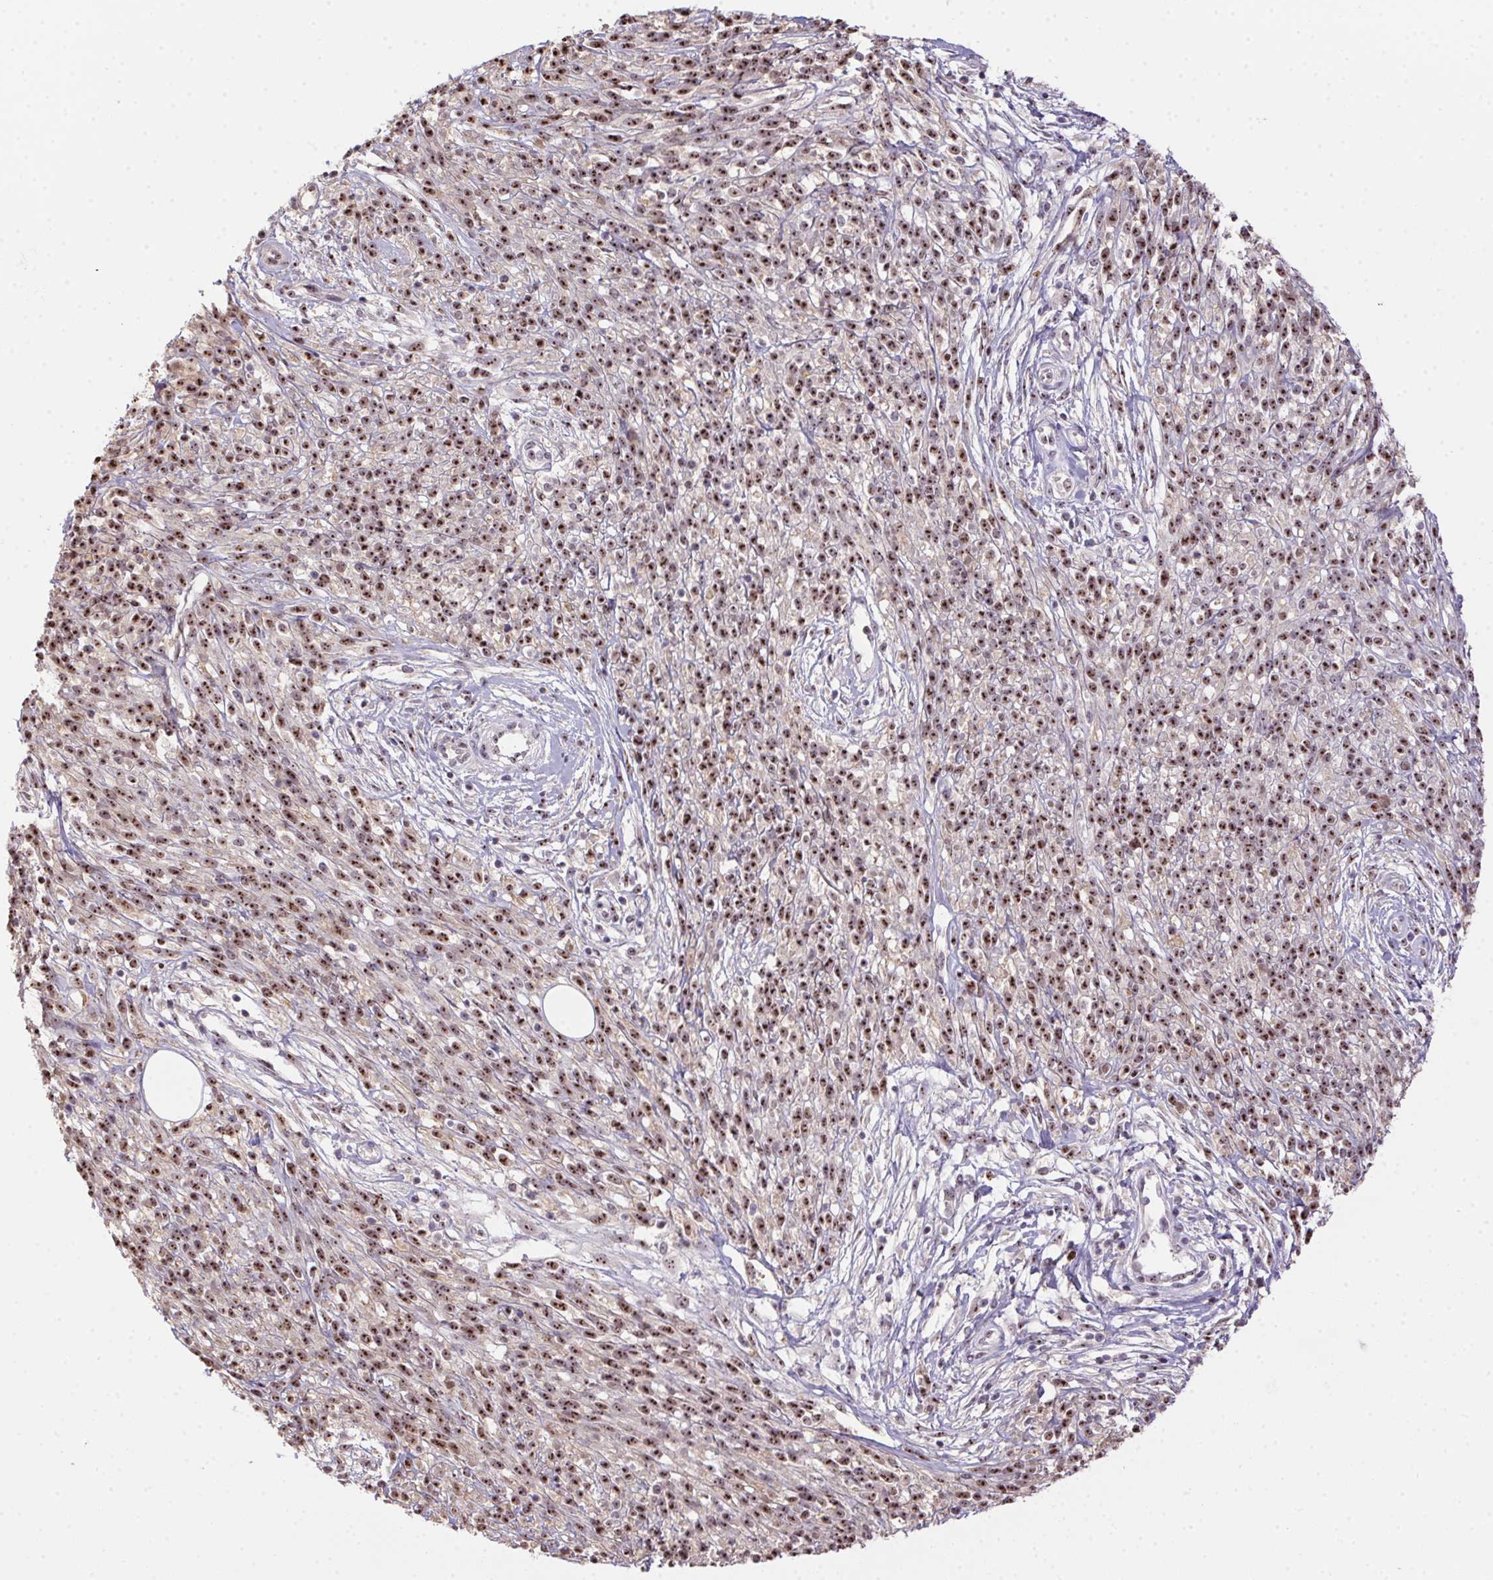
{"staining": {"intensity": "moderate", "quantity": ">75%", "location": "nuclear"}, "tissue": "melanoma", "cell_type": "Tumor cells", "image_type": "cancer", "snomed": [{"axis": "morphology", "description": "Malignant melanoma, NOS"}, {"axis": "topography", "description": "Skin"}, {"axis": "topography", "description": "Skin of trunk"}], "caption": "Immunohistochemistry (IHC) (DAB) staining of human melanoma demonstrates moderate nuclear protein expression in about >75% of tumor cells. (brown staining indicates protein expression, while blue staining denotes nuclei).", "gene": "BATF2", "patient": {"sex": "male", "age": 74}}